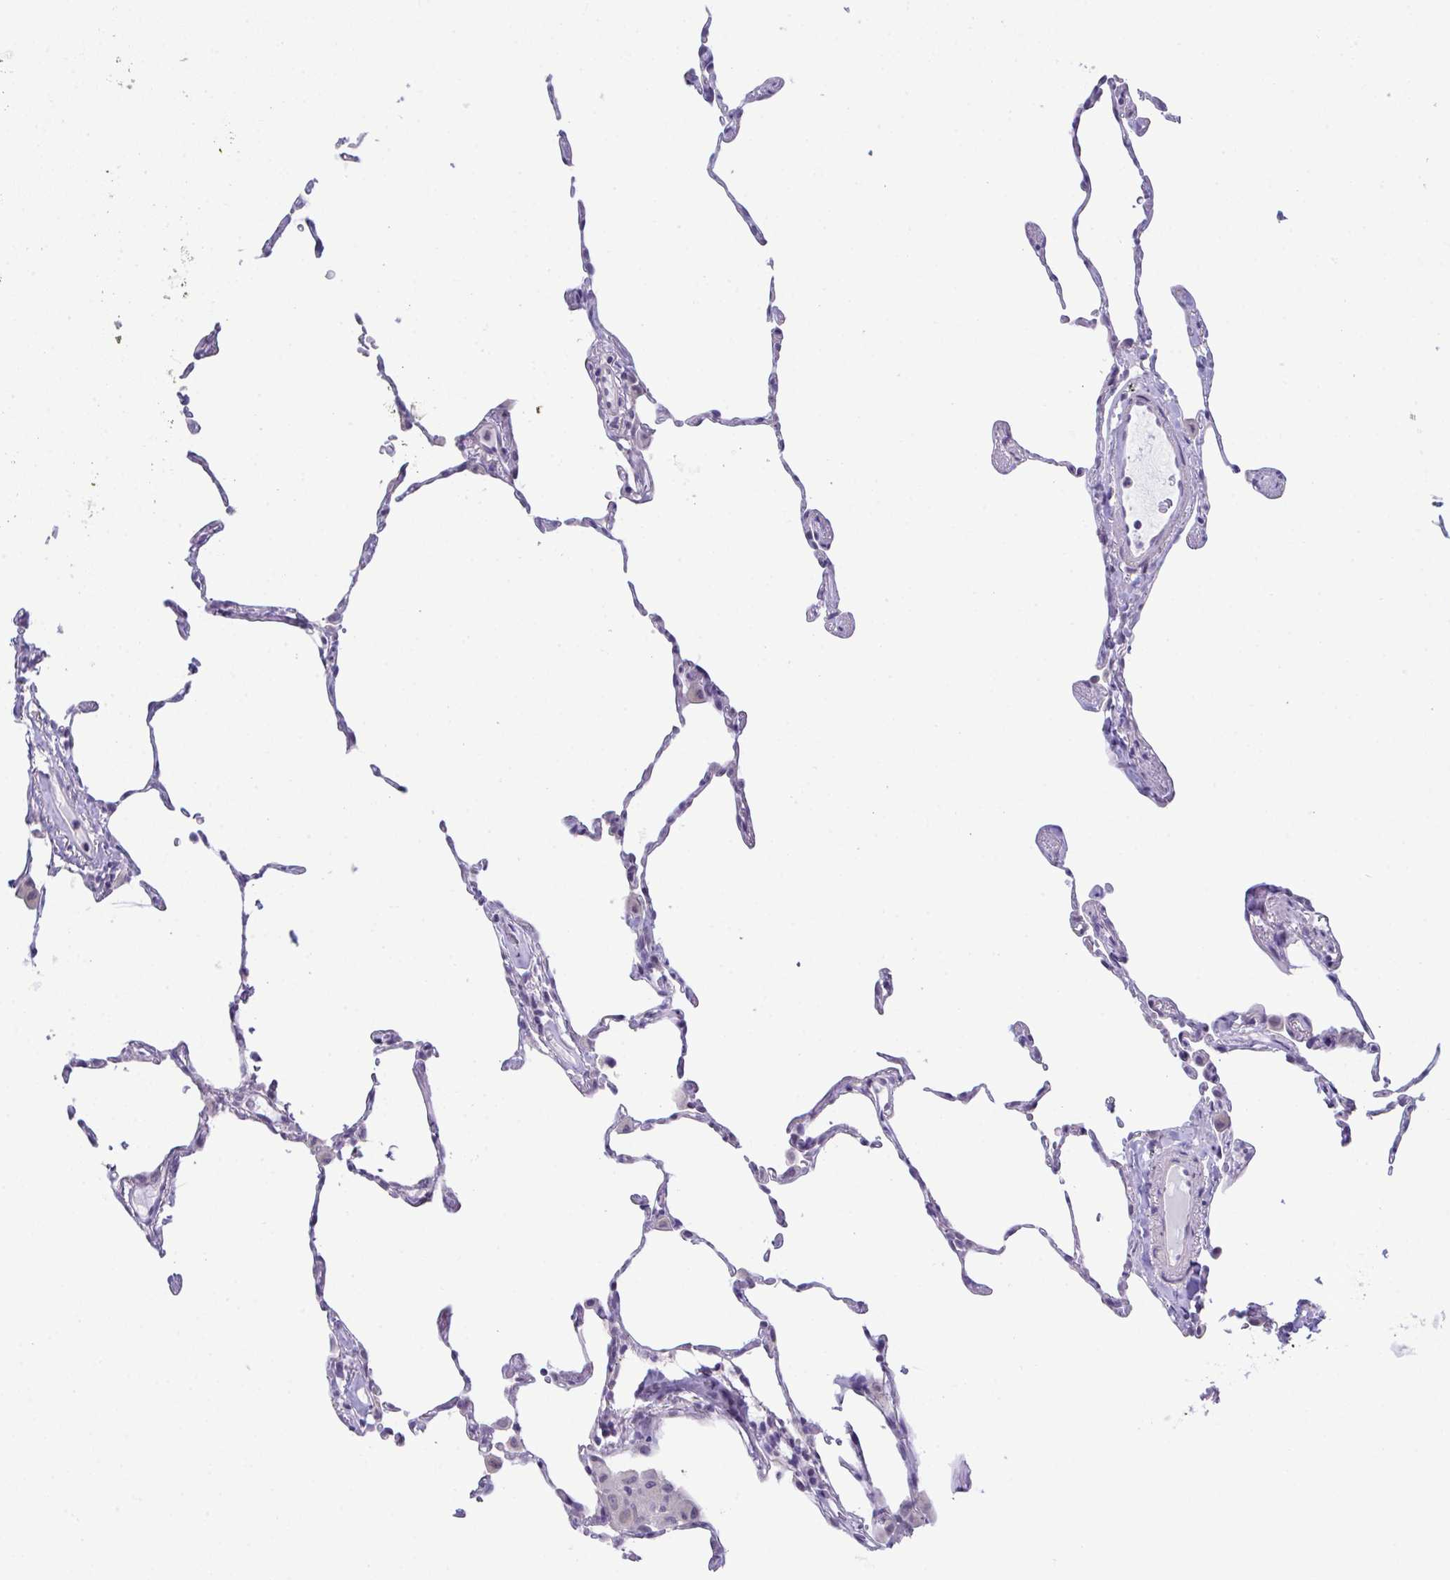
{"staining": {"intensity": "negative", "quantity": "none", "location": "none"}, "tissue": "lung", "cell_type": "Alveolar cells", "image_type": "normal", "snomed": [{"axis": "morphology", "description": "Normal tissue, NOS"}, {"axis": "topography", "description": "Lung"}], "caption": "DAB immunohistochemical staining of benign lung exhibits no significant staining in alveolar cells.", "gene": "ATP6V0D2", "patient": {"sex": "female", "age": 57}}